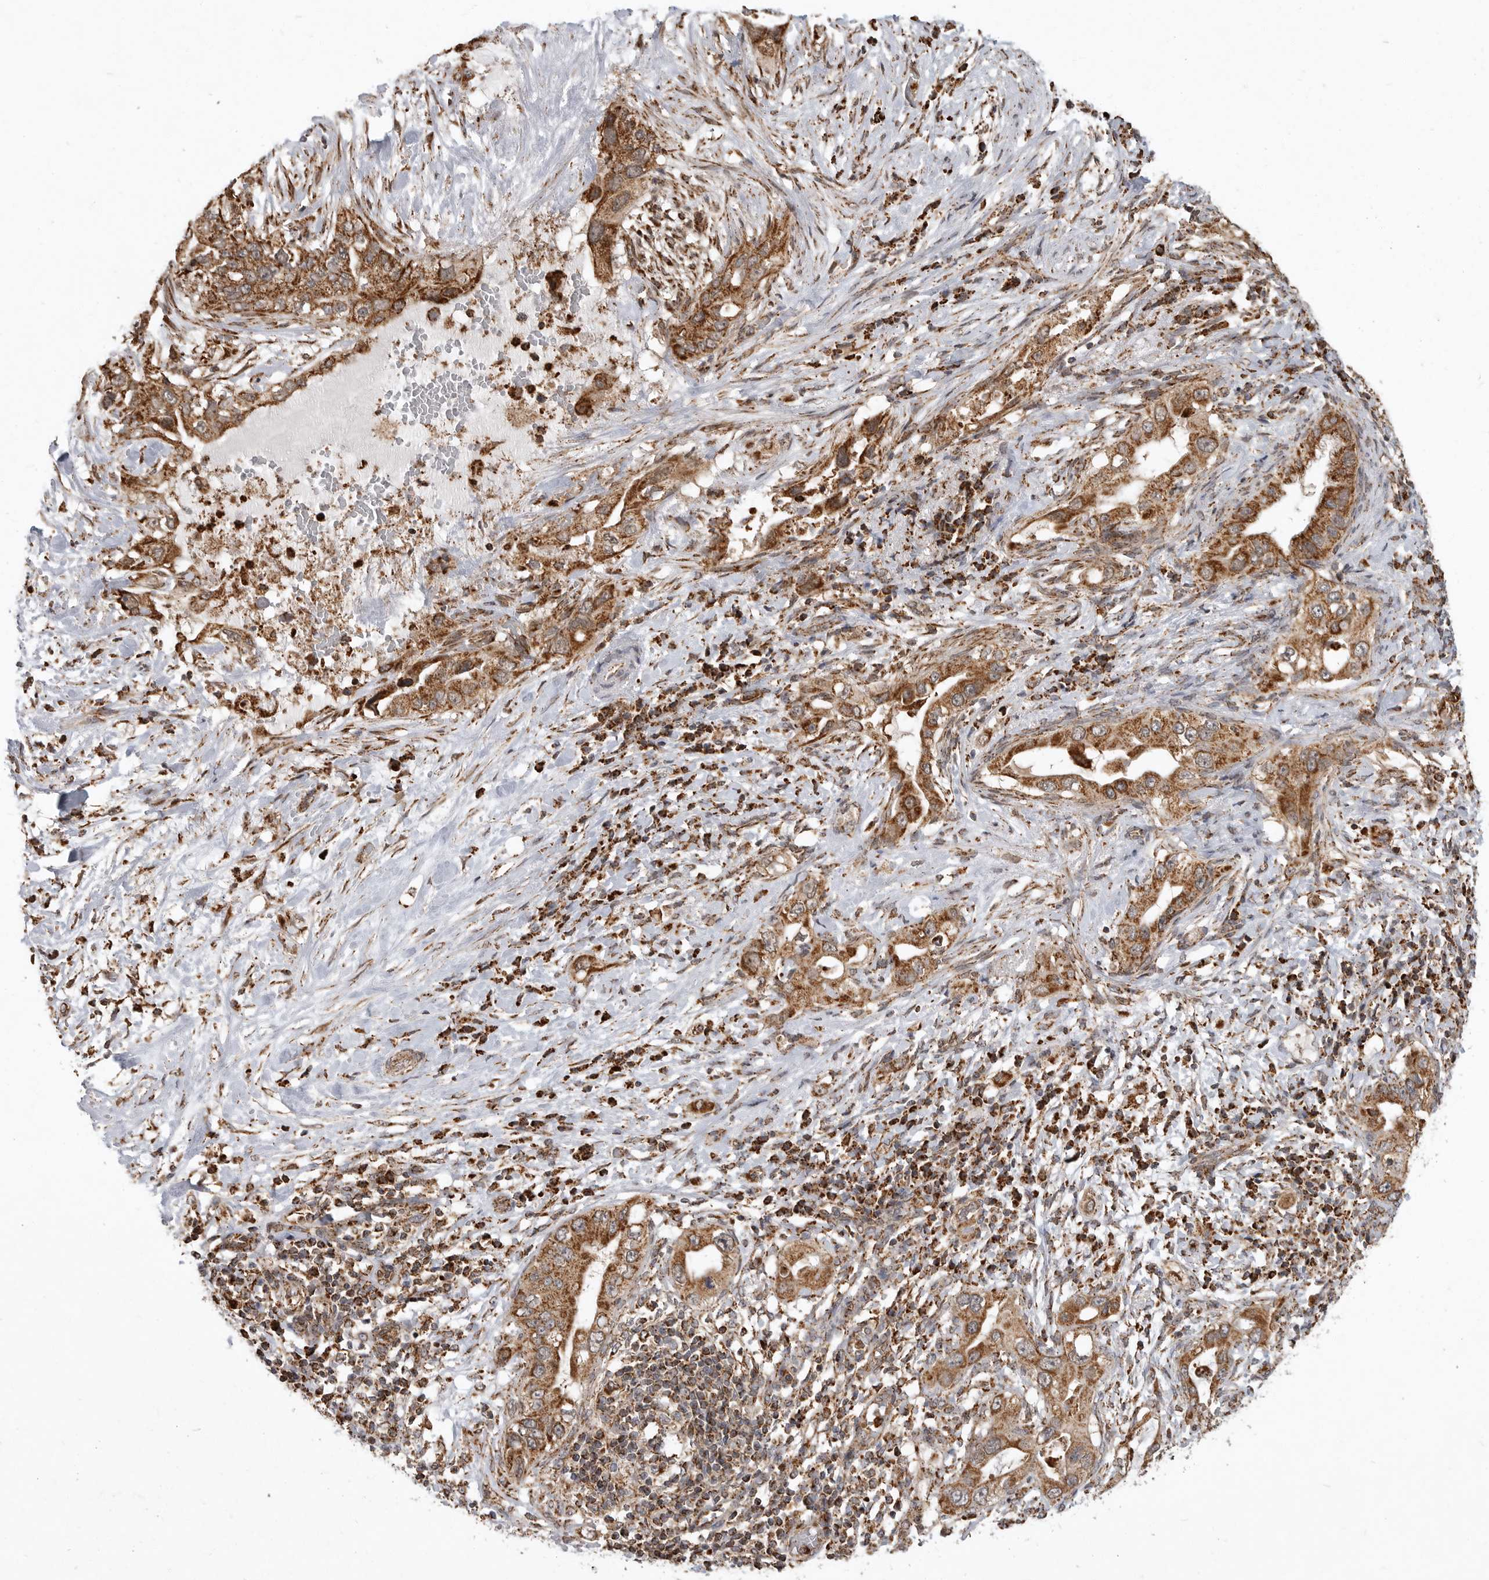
{"staining": {"intensity": "strong", "quantity": ">75%", "location": "cytoplasmic/membranous"}, "tissue": "pancreatic cancer", "cell_type": "Tumor cells", "image_type": "cancer", "snomed": [{"axis": "morphology", "description": "Inflammation, NOS"}, {"axis": "morphology", "description": "Adenocarcinoma, NOS"}, {"axis": "topography", "description": "Pancreas"}], "caption": "Adenocarcinoma (pancreatic) tissue reveals strong cytoplasmic/membranous staining in about >75% of tumor cells", "gene": "GCNT2", "patient": {"sex": "female", "age": 56}}